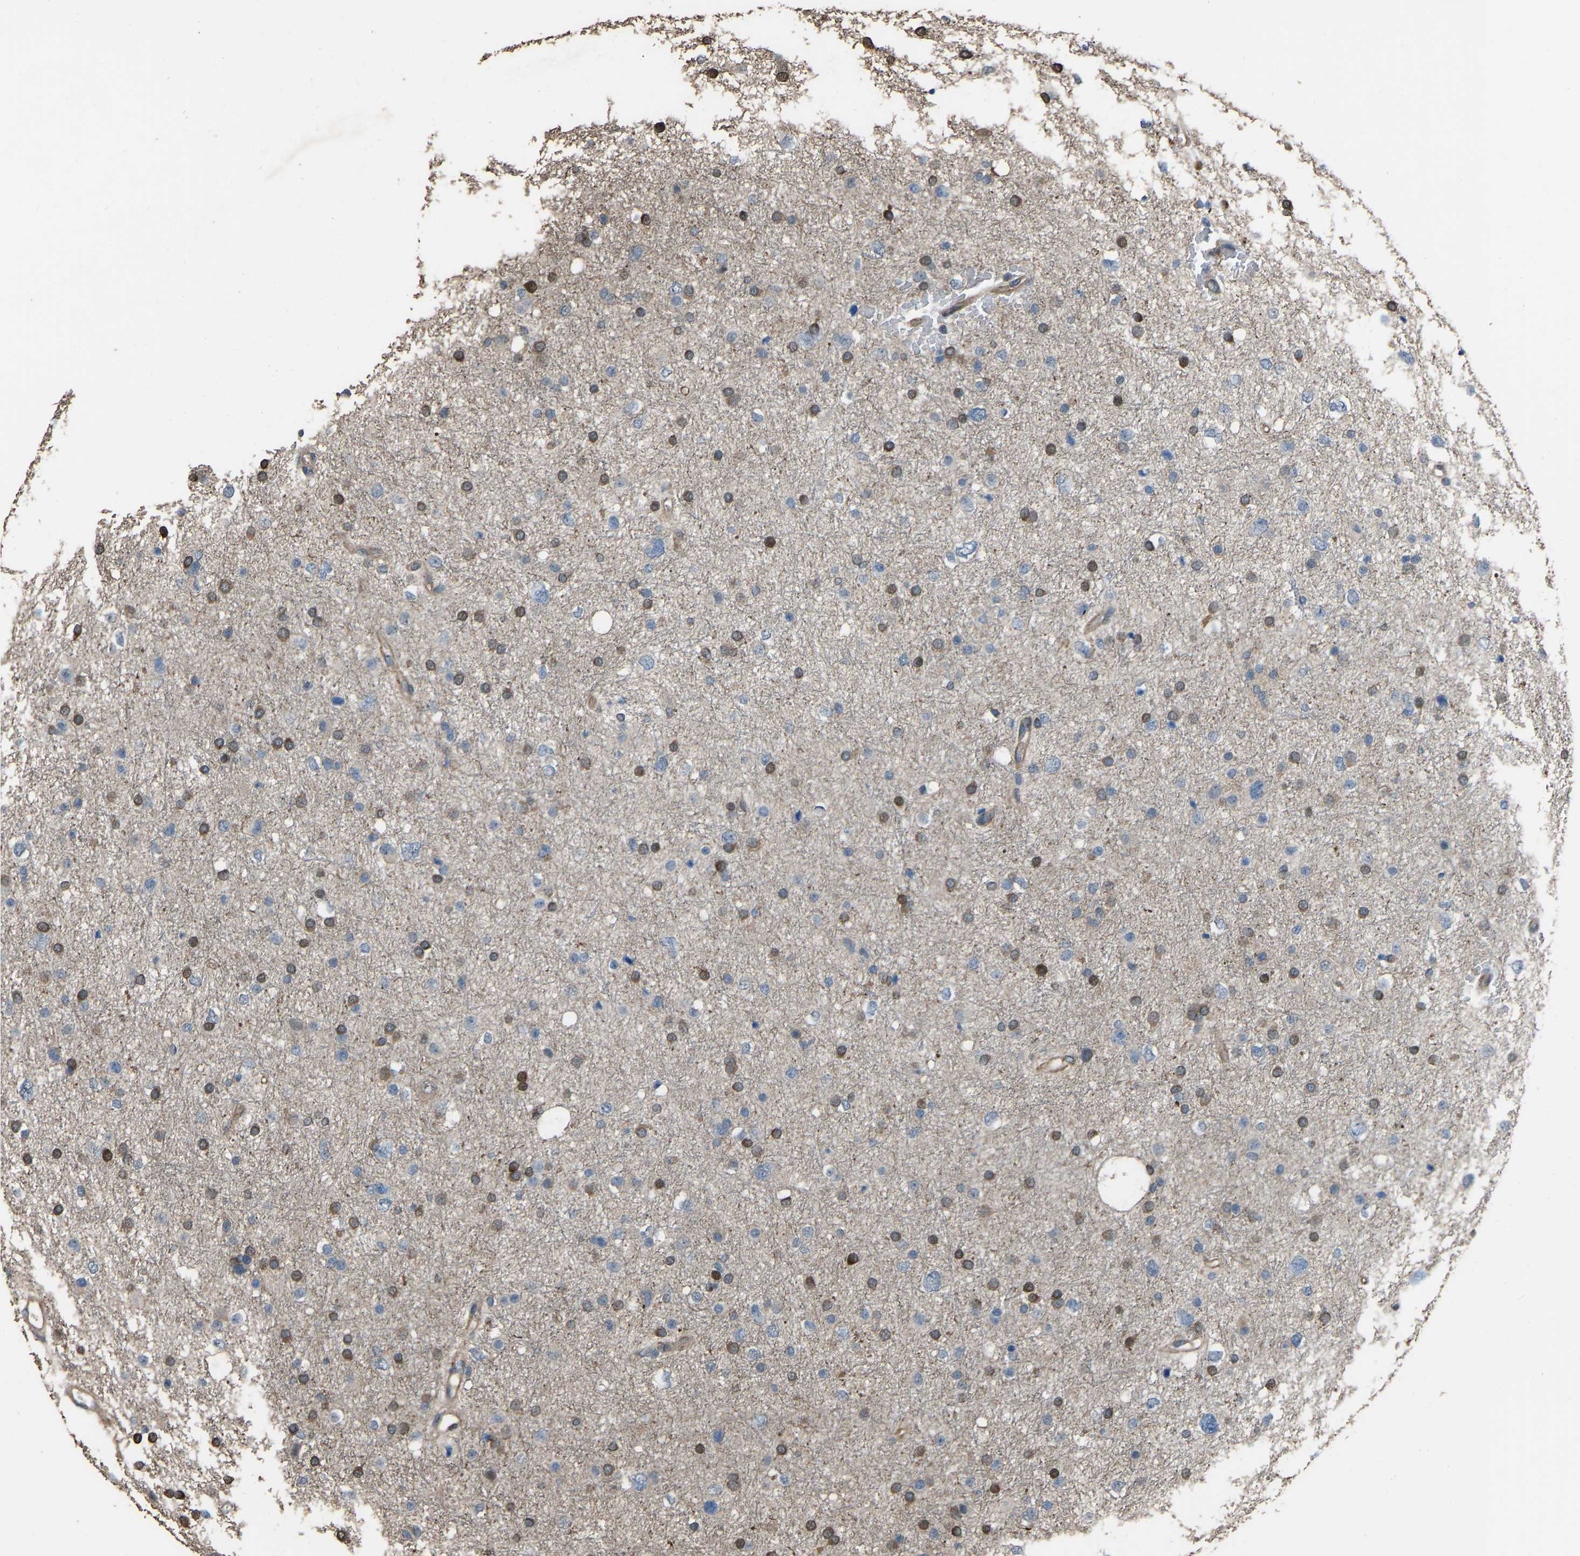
{"staining": {"intensity": "moderate", "quantity": "25%-75%", "location": "cytoplasmic/membranous"}, "tissue": "glioma", "cell_type": "Tumor cells", "image_type": "cancer", "snomed": [{"axis": "morphology", "description": "Glioma, malignant, Low grade"}, {"axis": "topography", "description": "Brain"}], "caption": "Brown immunohistochemical staining in human glioma reveals moderate cytoplasmic/membranous positivity in about 25%-75% of tumor cells.", "gene": "SLC4A2", "patient": {"sex": "female", "age": 37}}